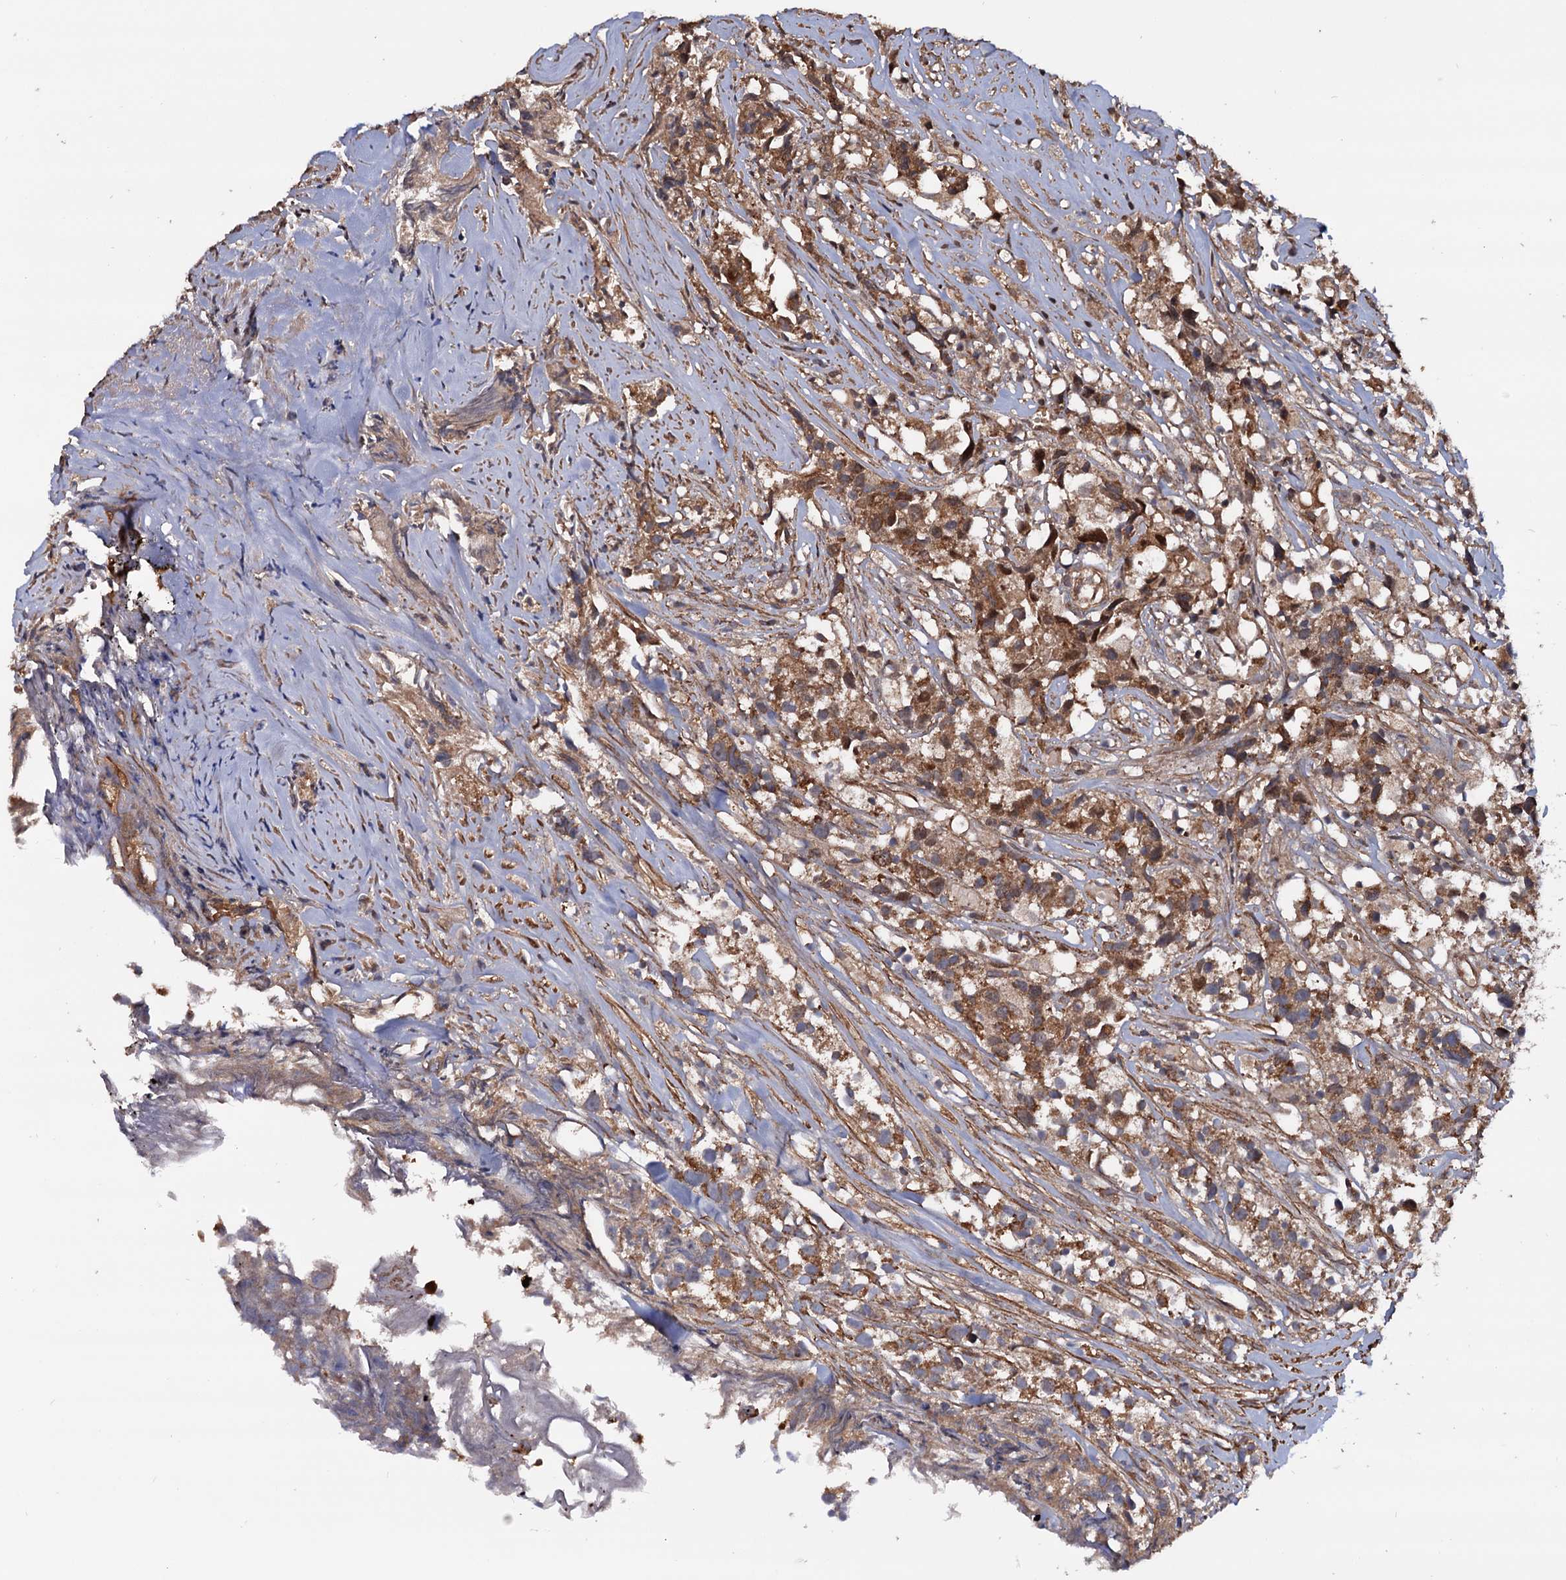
{"staining": {"intensity": "moderate", "quantity": ">75%", "location": "cytoplasmic/membranous"}, "tissue": "urothelial cancer", "cell_type": "Tumor cells", "image_type": "cancer", "snomed": [{"axis": "morphology", "description": "Urothelial carcinoma, High grade"}, {"axis": "topography", "description": "Urinary bladder"}], "caption": "Immunohistochemical staining of human high-grade urothelial carcinoma demonstrates moderate cytoplasmic/membranous protein positivity in approximately >75% of tumor cells. (Stains: DAB (3,3'-diaminobenzidine) in brown, nuclei in blue, Microscopy: brightfield microscopy at high magnification).", "gene": "MRPL42", "patient": {"sex": "female", "age": 75}}